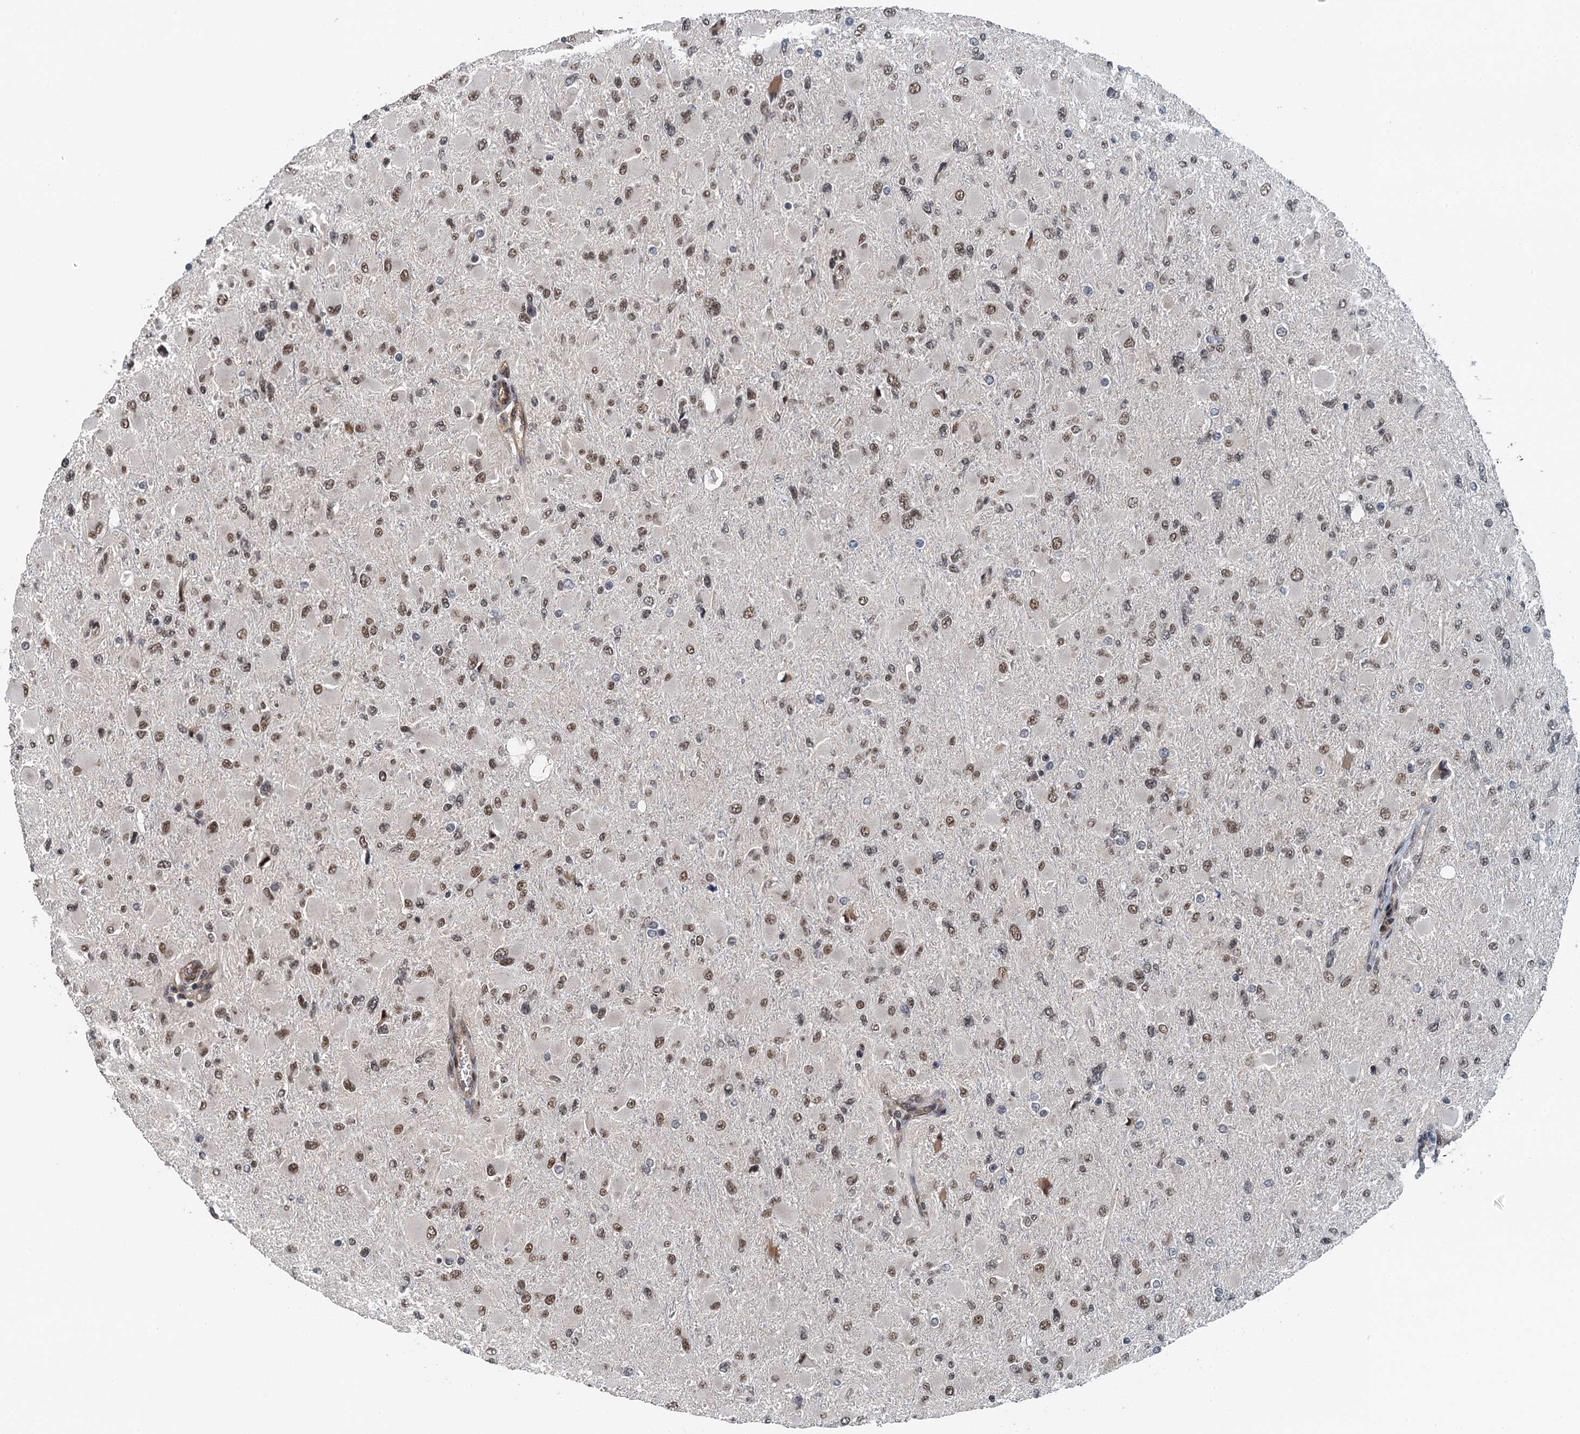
{"staining": {"intensity": "moderate", "quantity": ">75%", "location": "nuclear"}, "tissue": "glioma", "cell_type": "Tumor cells", "image_type": "cancer", "snomed": [{"axis": "morphology", "description": "Glioma, malignant, High grade"}, {"axis": "topography", "description": "Cerebral cortex"}], "caption": "IHC of human malignant glioma (high-grade) demonstrates medium levels of moderate nuclear staining in about >75% of tumor cells.", "gene": "MTA3", "patient": {"sex": "female", "age": 36}}